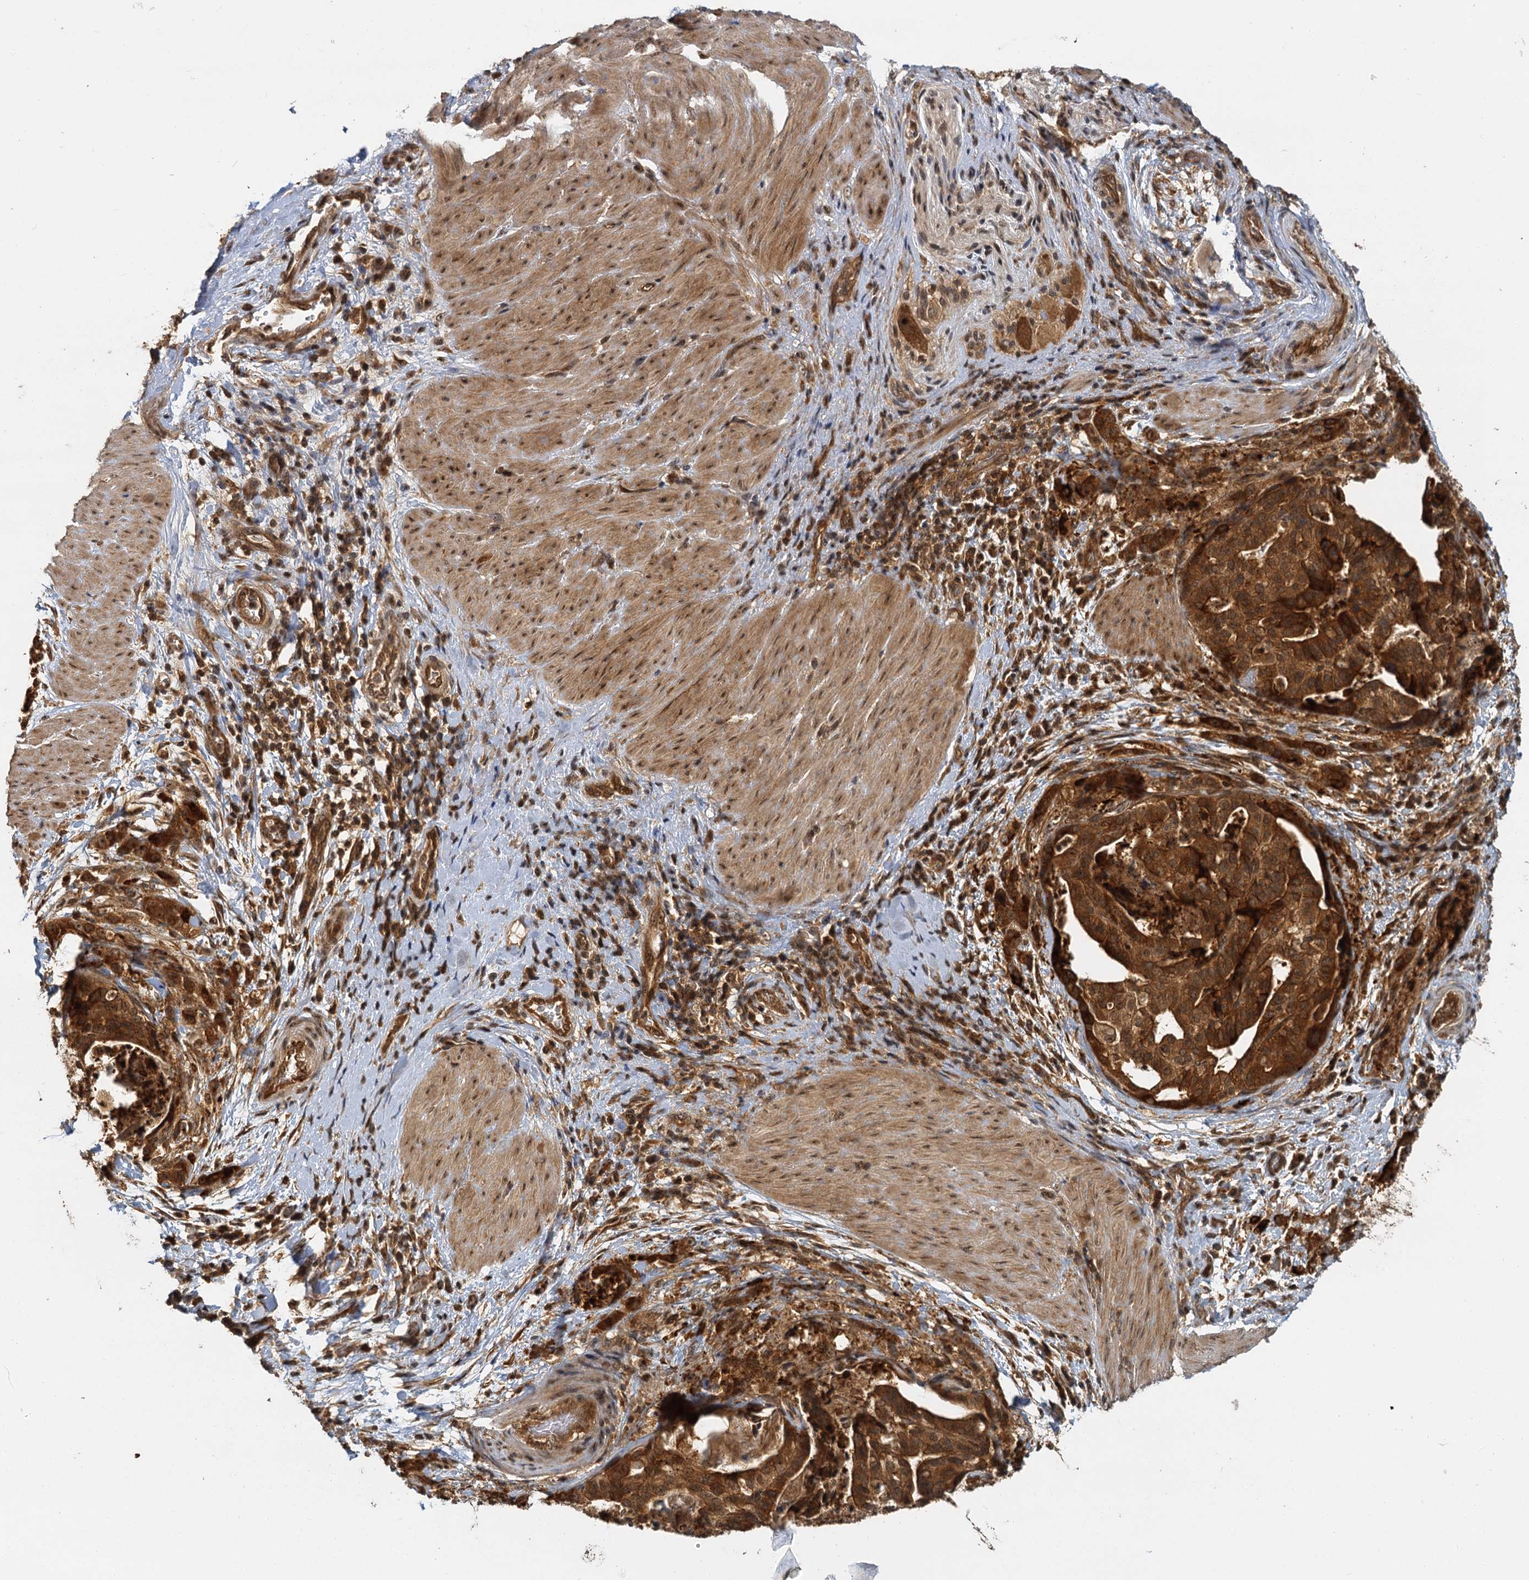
{"staining": {"intensity": "strong", "quantity": ">75%", "location": "cytoplasmic/membranous"}, "tissue": "stomach cancer", "cell_type": "Tumor cells", "image_type": "cancer", "snomed": [{"axis": "morphology", "description": "Adenocarcinoma, NOS"}, {"axis": "topography", "description": "Stomach"}], "caption": "The micrograph shows staining of stomach adenocarcinoma, revealing strong cytoplasmic/membranous protein expression (brown color) within tumor cells.", "gene": "ZNF549", "patient": {"sex": "male", "age": 48}}